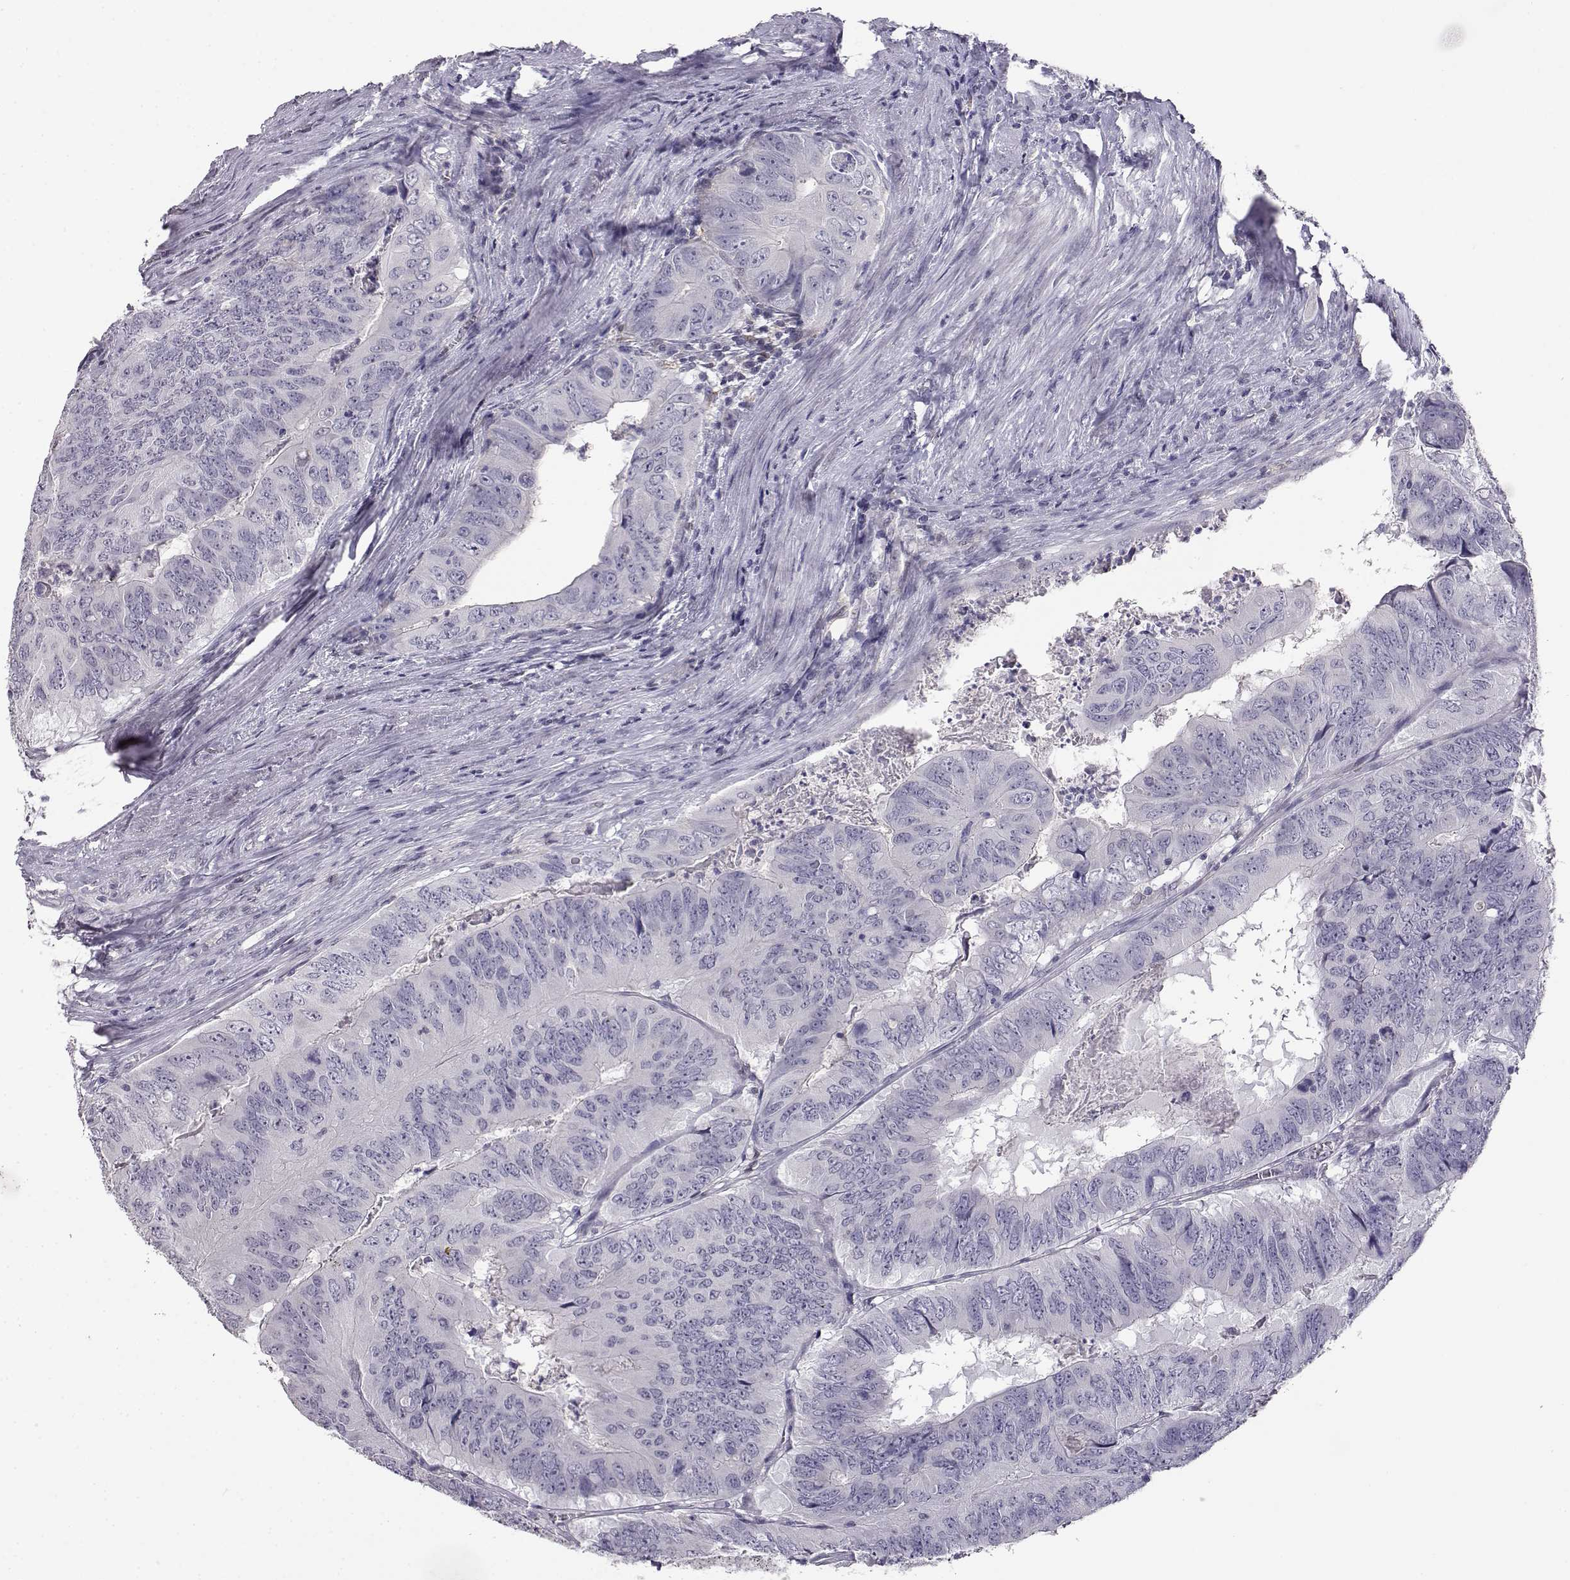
{"staining": {"intensity": "negative", "quantity": "none", "location": "none"}, "tissue": "colorectal cancer", "cell_type": "Tumor cells", "image_type": "cancer", "snomed": [{"axis": "morphology", "description": "Adenocarcinoma, NOS"}, {"axis": "topography", "description": "Colon"}], "caption": "Human adenocarcinoma (colorectal) stained for a protein using immunohistochemistry exhibits no positivity in tumor cells.", "gene": "AKR1B1", "patient": {"sex": "male", "age": 79}}